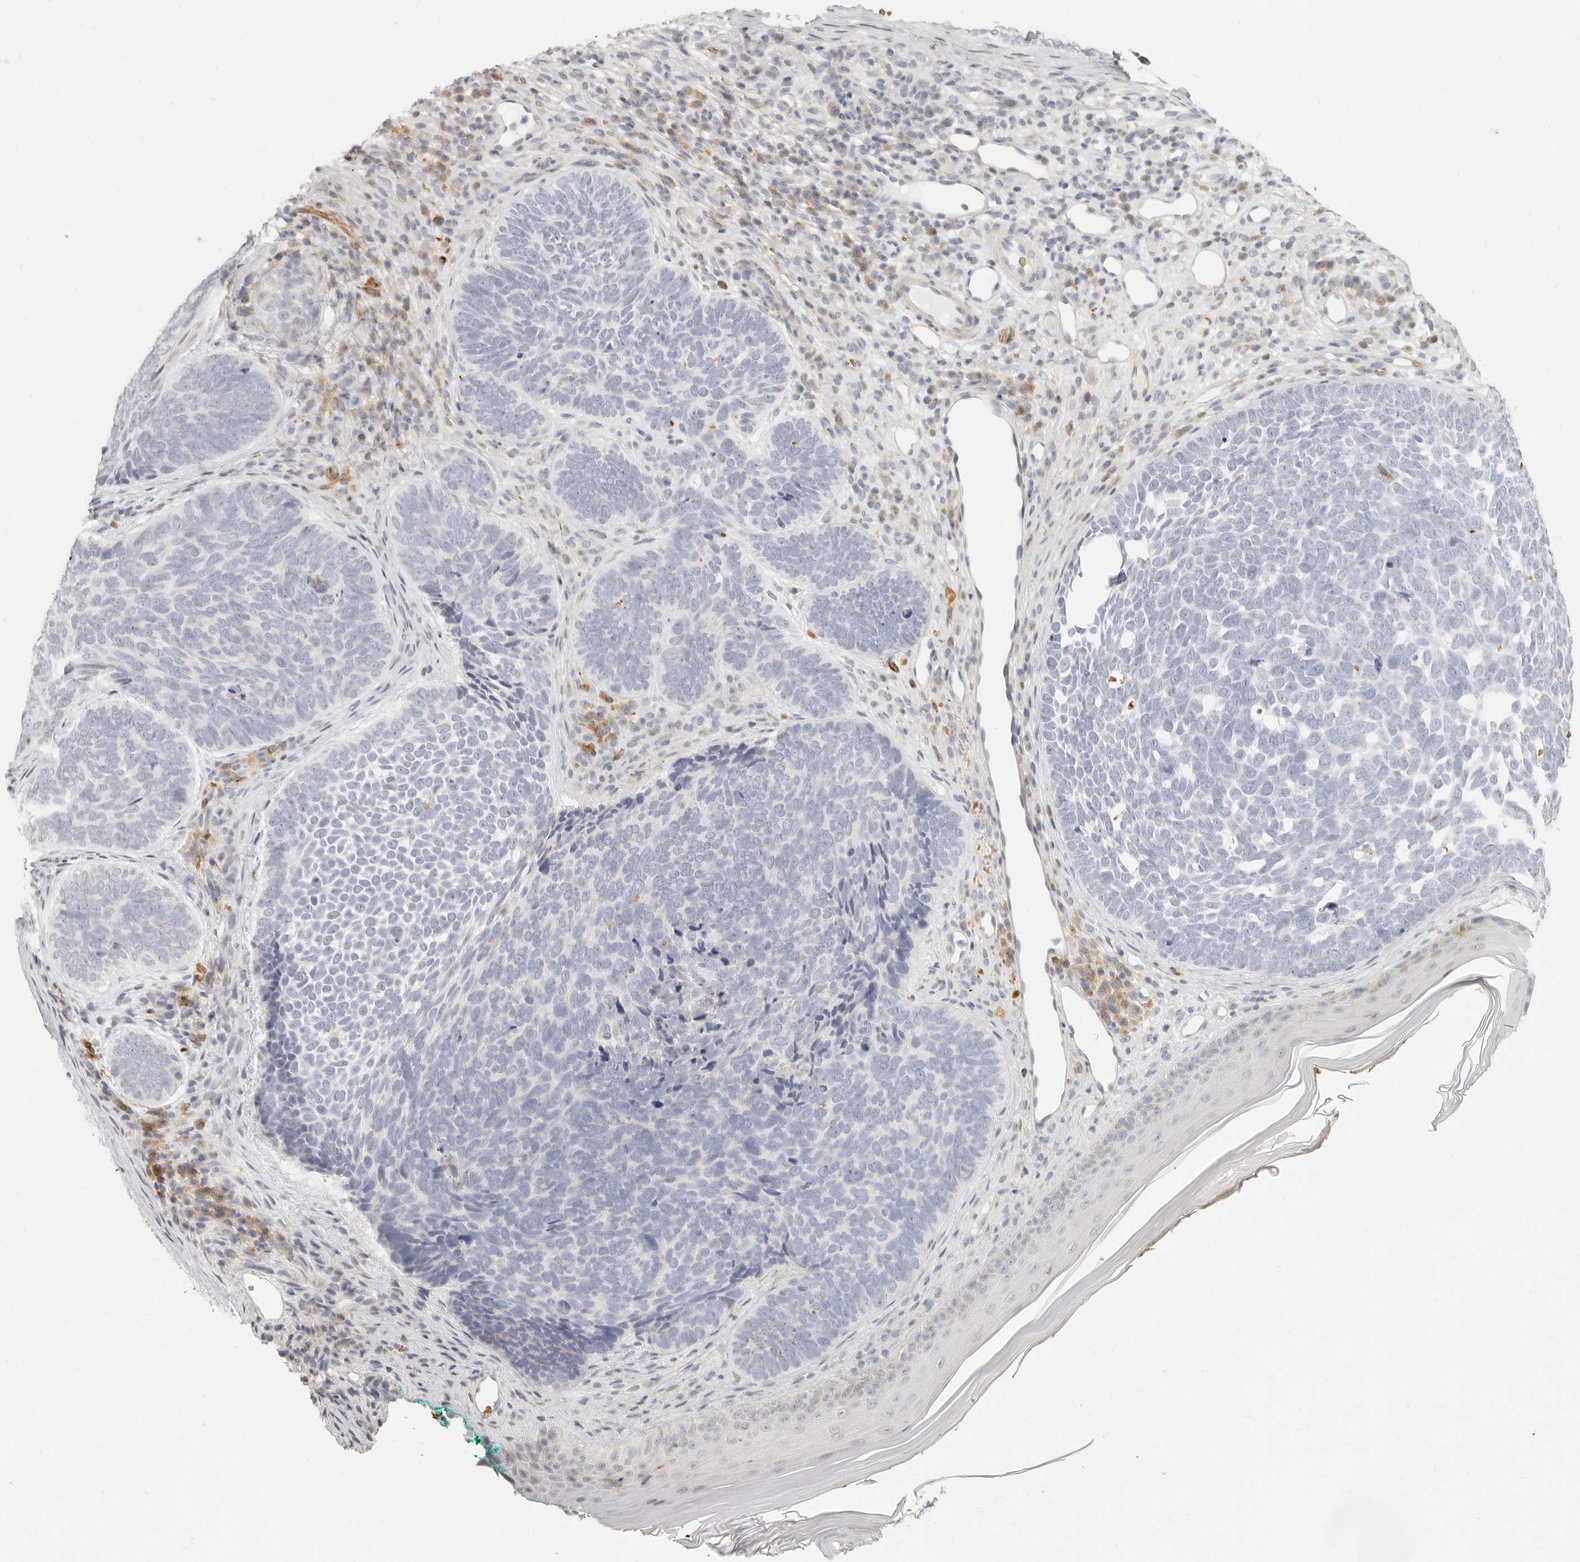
{"staining": {"intensity": "negative", "quantity": "none", "location": "none"}, "tissue": "skin cancer", "cell_type": "Tumor cells", "image_type": "cancer", "snomed": [{"axis": "morphology", "description": "Basal cell carcinoma"}, {"axis": "topography", "description": "Skin"}], "caption": "Photomicrograph shows no protein expression in tumor cells of skin basal cell carcinoma tissue.", "gene": "NIBAN1", "patient": {"sex": "female", "age": 85}}